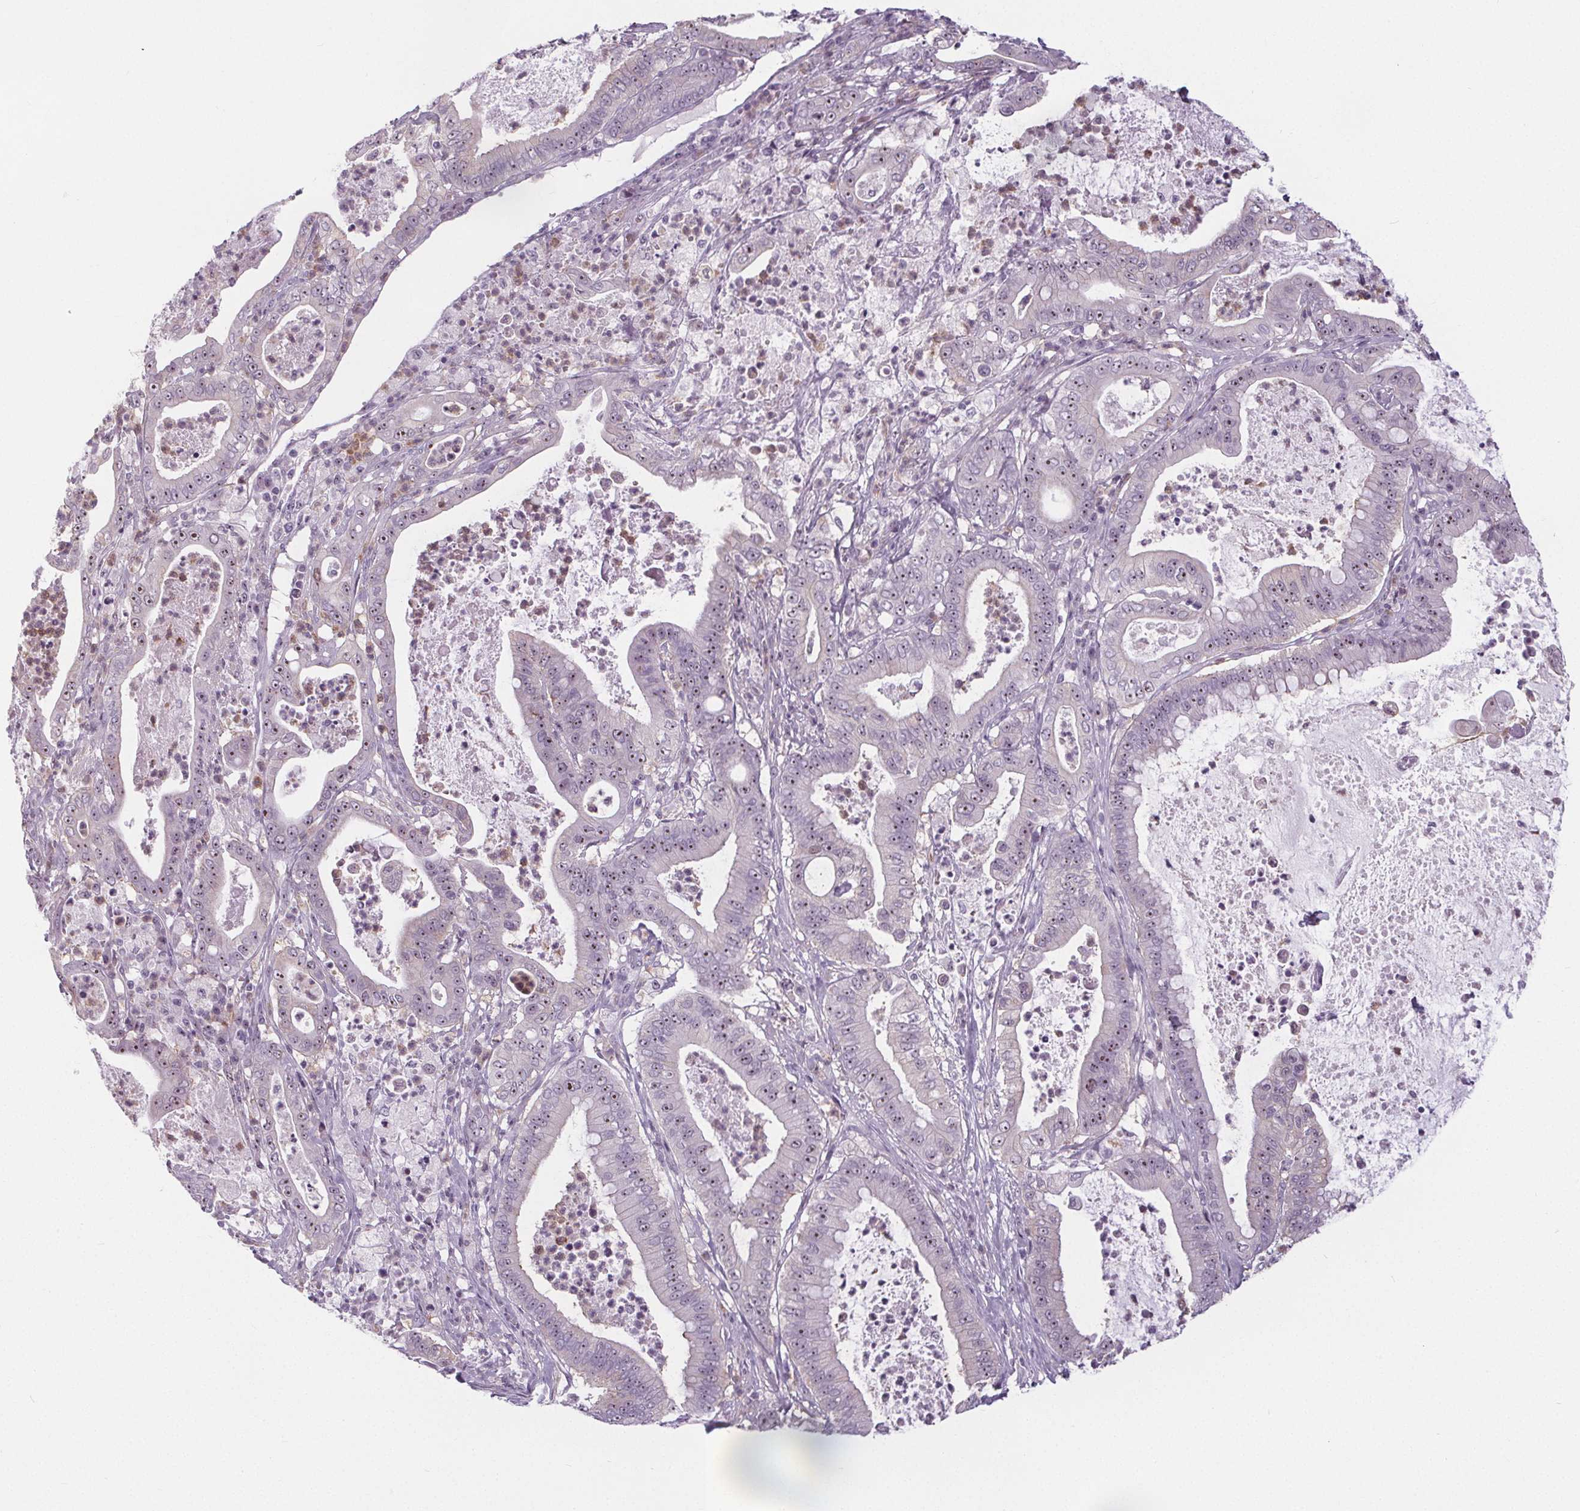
{"staining": {"intensity": "moderate", "quantity": "25%-75%", "location": "nuclear"}, "tissue": "pancreatic cancer", "cell_type": "Tumor cells", "image_type": "cancer", "snomed": [{"axis": "morphology", "description": "Adenocarcinoma, NOS"}, {"axis": "topography", "description": "Pancreas"}], "caption": "Tumor cells demonstrate medium levels of moderate nuclear staining in approximately 25%-75% of cells in adenocarcinoma (pancreatic).", "gene": "NOLC1", "patient": {"sex": "male", "age": 71}}